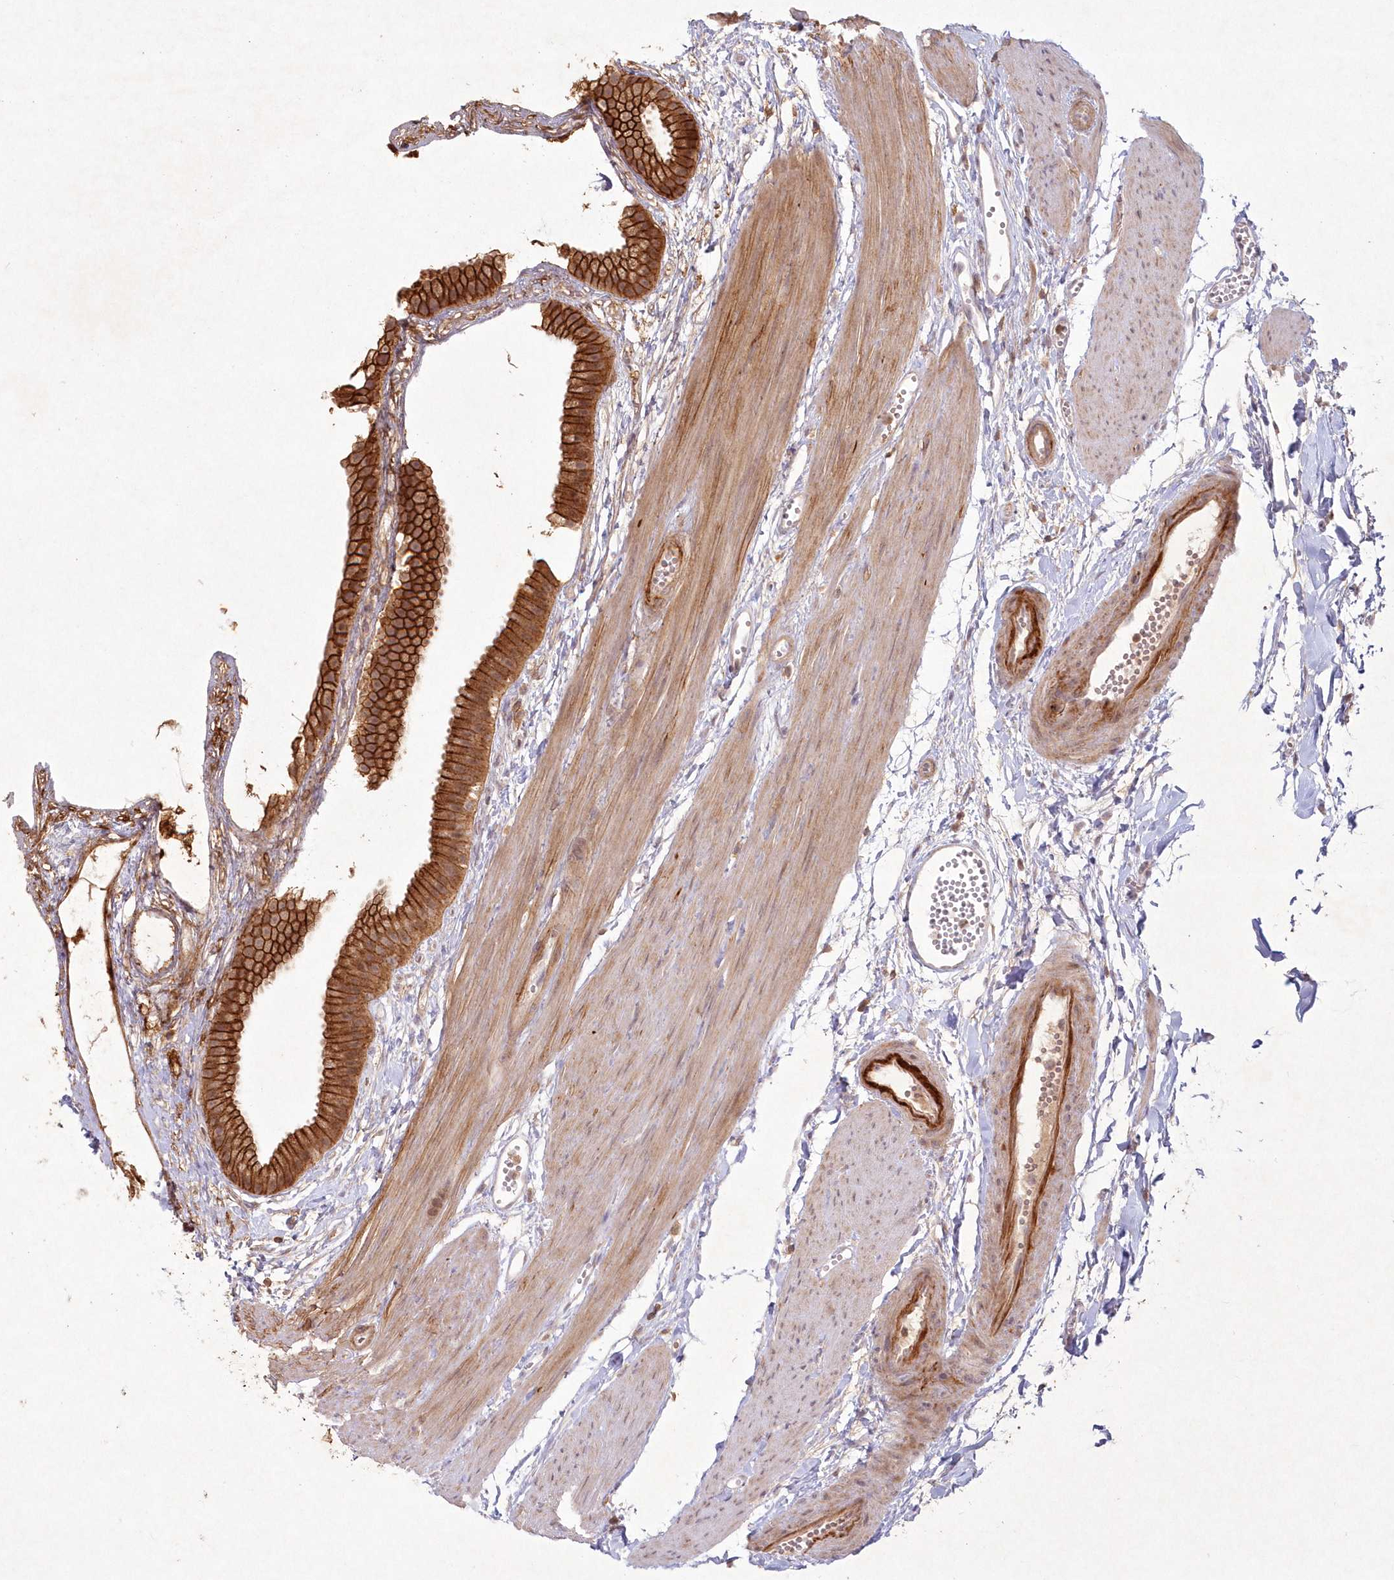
{"staining": {"intensity": "strong", "quantity": ">75%", "location": "cytoplasmic/membranous"}, "tissue": "gallbladder", "cell_type": "Glandular cells", "image_type": "normal", "snomed": [{"axis": "morphology", "description": "Normal tissue, NOS"}, {"axis": "topography", "description": "Gallbladder"}], "caption": "Gallbladder stained for a protein (brown) displays strong cytoplasmic/membranous positive expression in about >75% of glandular cells.", "gene": "TOGARAM2", "patient": {"sex": "female", "age": 64}}